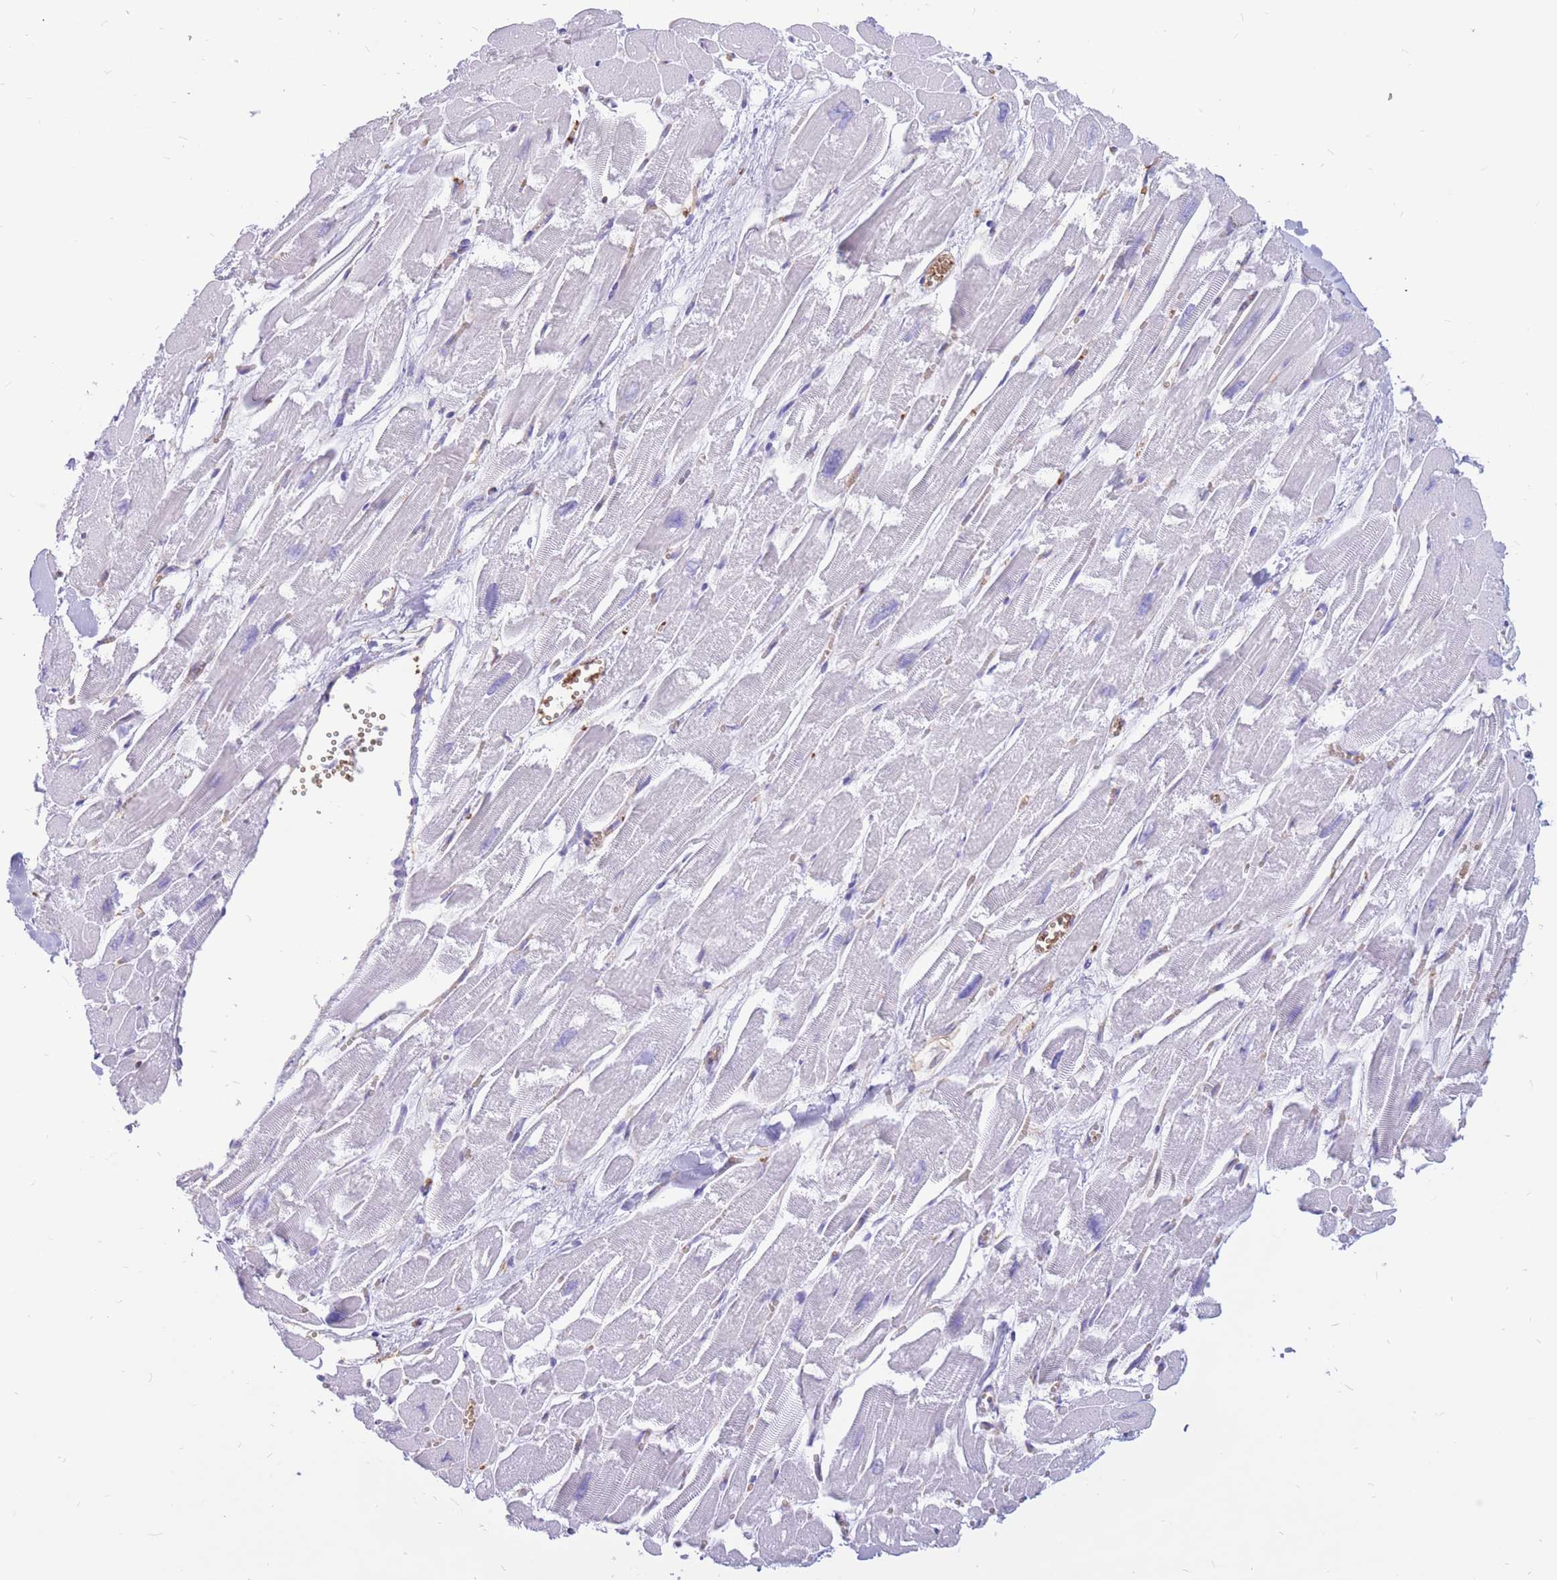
{"staining": {"intensity": "negative", "quantity": "none", "location": "none"}, "tissue": "heart muscle", "cell_type": "Cardiomyocytes", "image_type": "normal", "snomed": [{"axis": "morphology", "description": "Normal tissue, NOS"}, {"axis": "topography", "description": "Heart"}], "caption": "Immunohistochemical staining of benign heart muscle reveals no significant expression in cardiomyocytes.", "gene": "ADD2", "patient": {"sex": "male", "age": 54}}